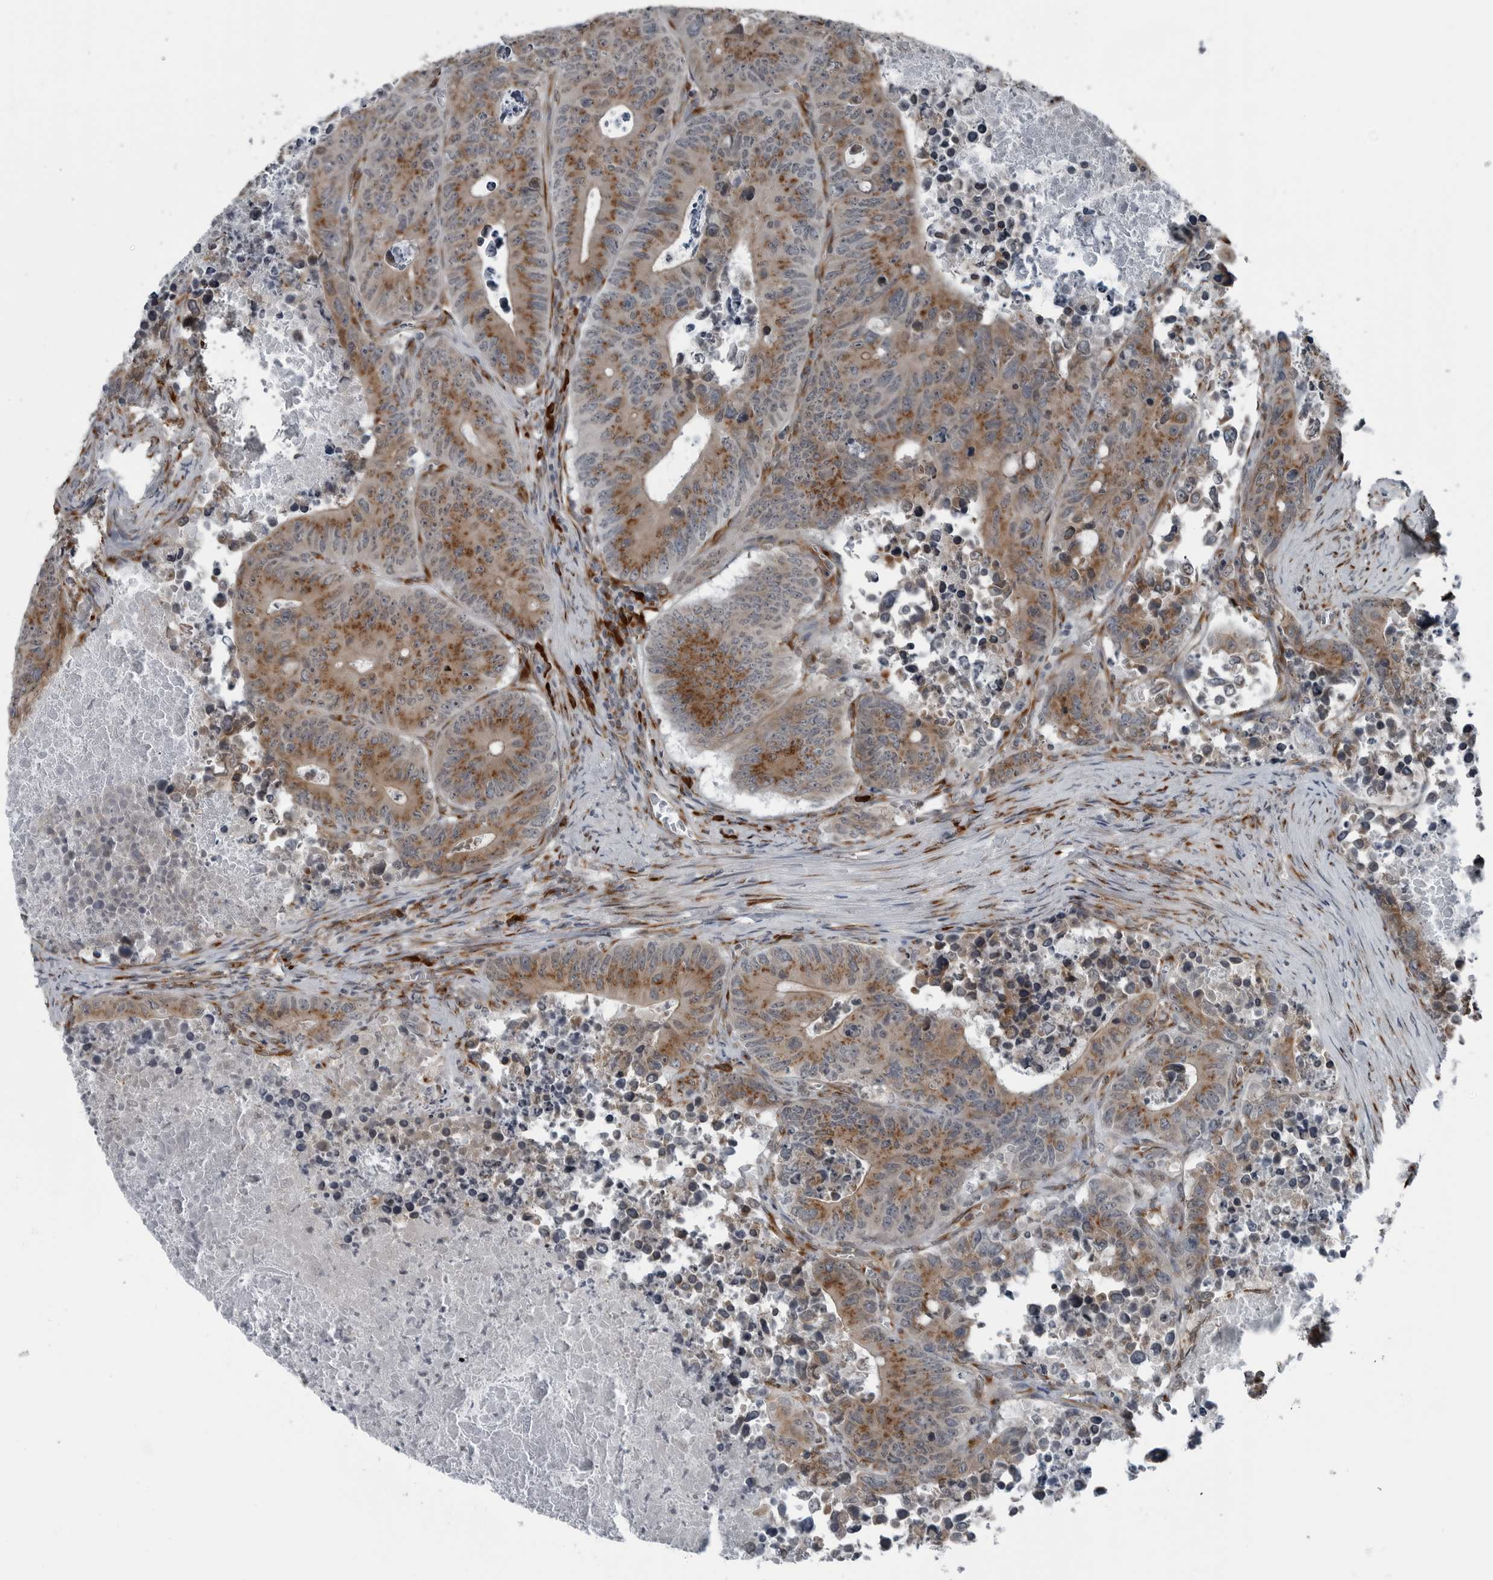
{"staining": {"intensity": "moderate", "quantity": ">75%", "location": "cytoplasmic/membranous"}, "tissue": "colorectal cancer", "cell_type": "Tumor cells", "image_type": "cancer", "snomed": [{"axis": "morphology", "description": "Adenocarcinoma, NOS"}, {"axis": "topography", "description": "Colon"}], "caption": "A medium amount of moderate cytoplasmic/membranous expression is present in about >75% of tumor cells in colorectal cancer tissue.", "gene": "CEP85", "patient": {"sex": "male", "age": 87}}